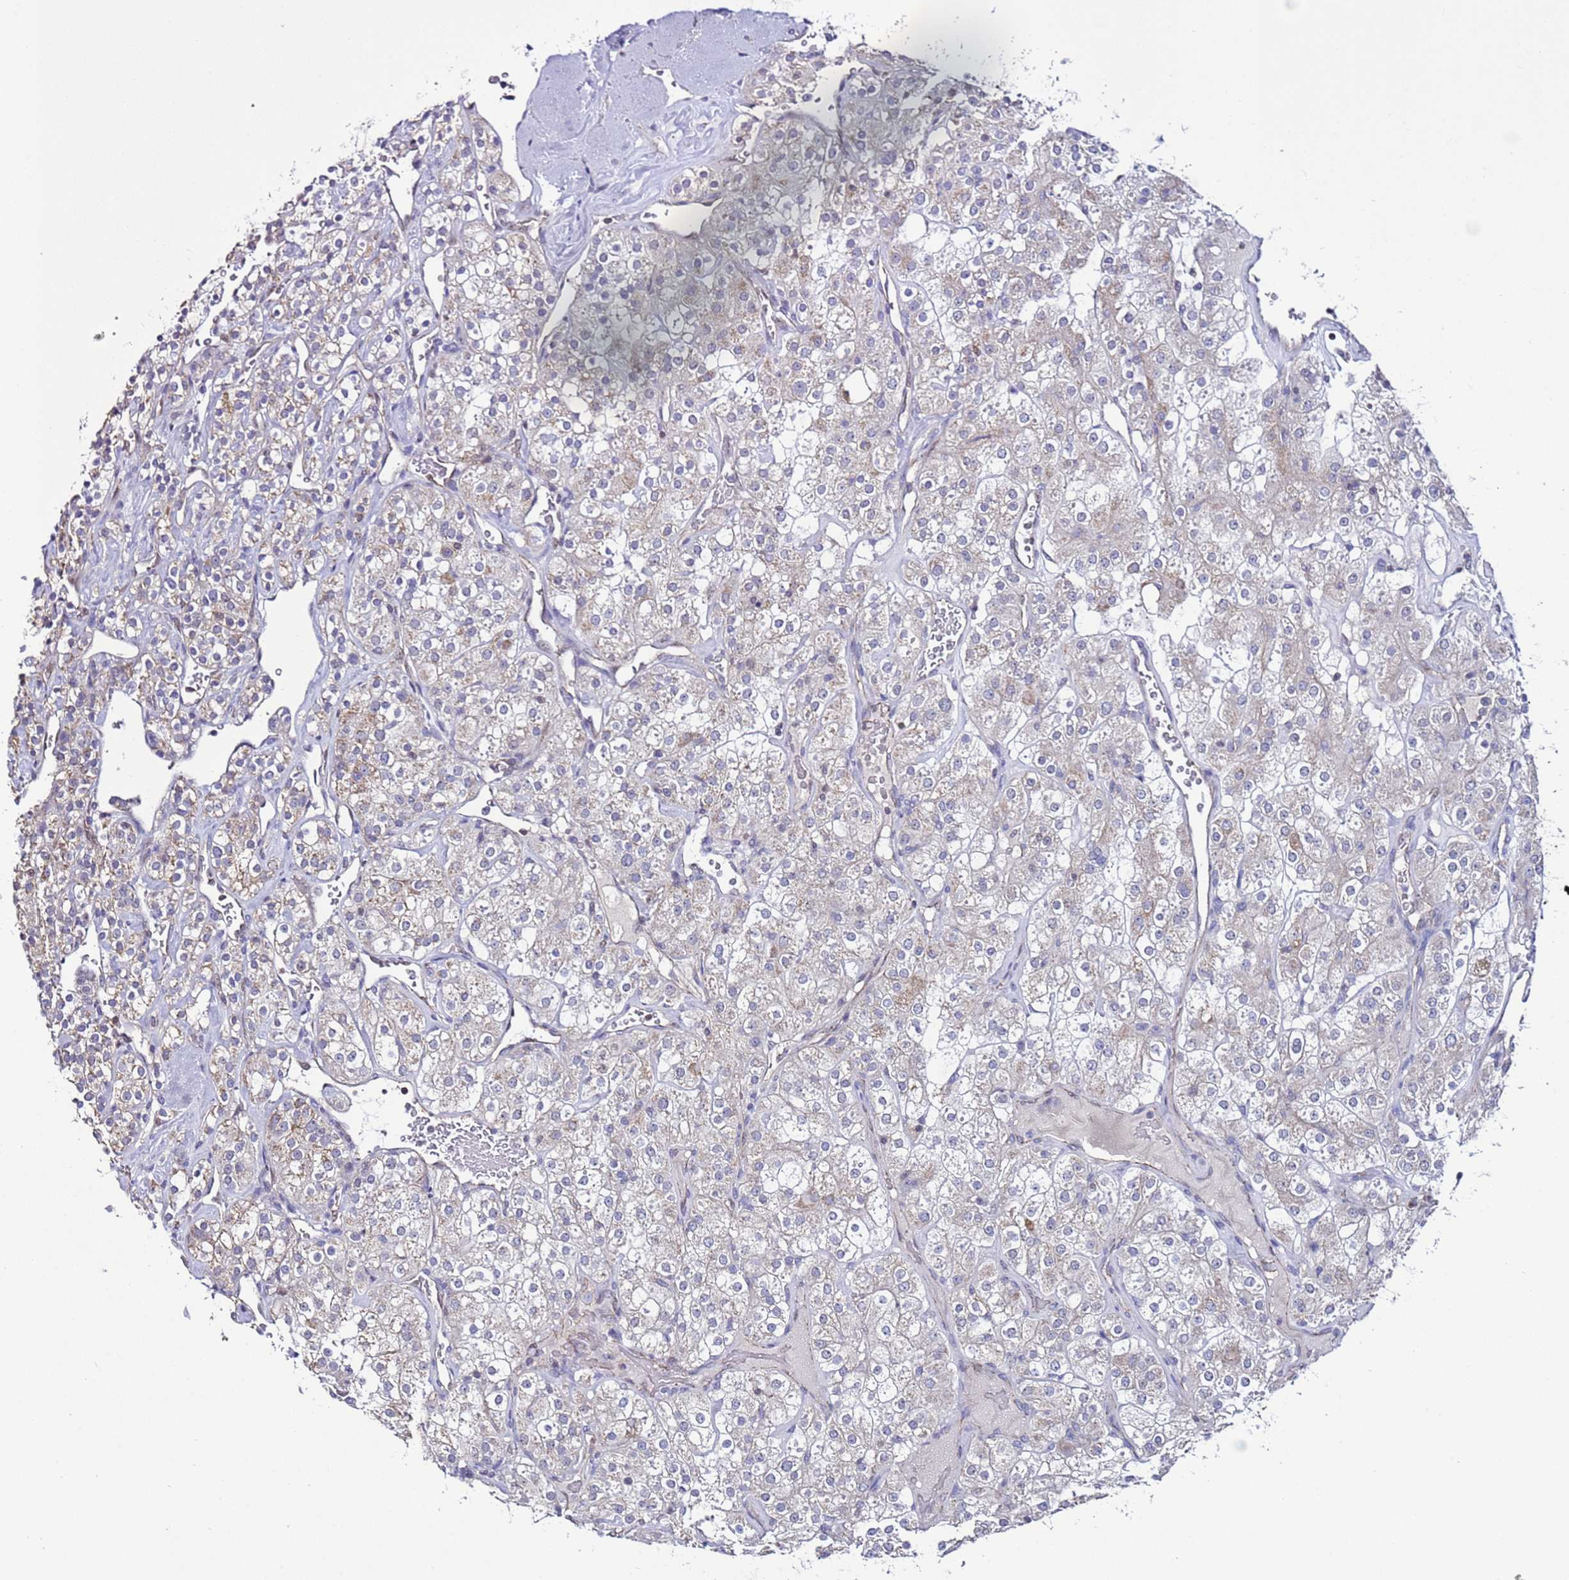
{"staining": {"intensity": "weak", "quantity": "<25%", "location": "cytoplasmic/membranous"}, "tissue": "renal cancer", "cell_type": "Tumor cells", "image_type": "cancer", "snomed": [{"axis": "morphology", "description": "Adenocarcinoma, NOS"}, {"axis": "topography", "description": "Kidney"}], "caption": "Renal cancer was stained to show a protein in brown. There is no significant expression in tumor cells.", "gene": "TENM3", "patient": {"sex": "male", "age": 77}}